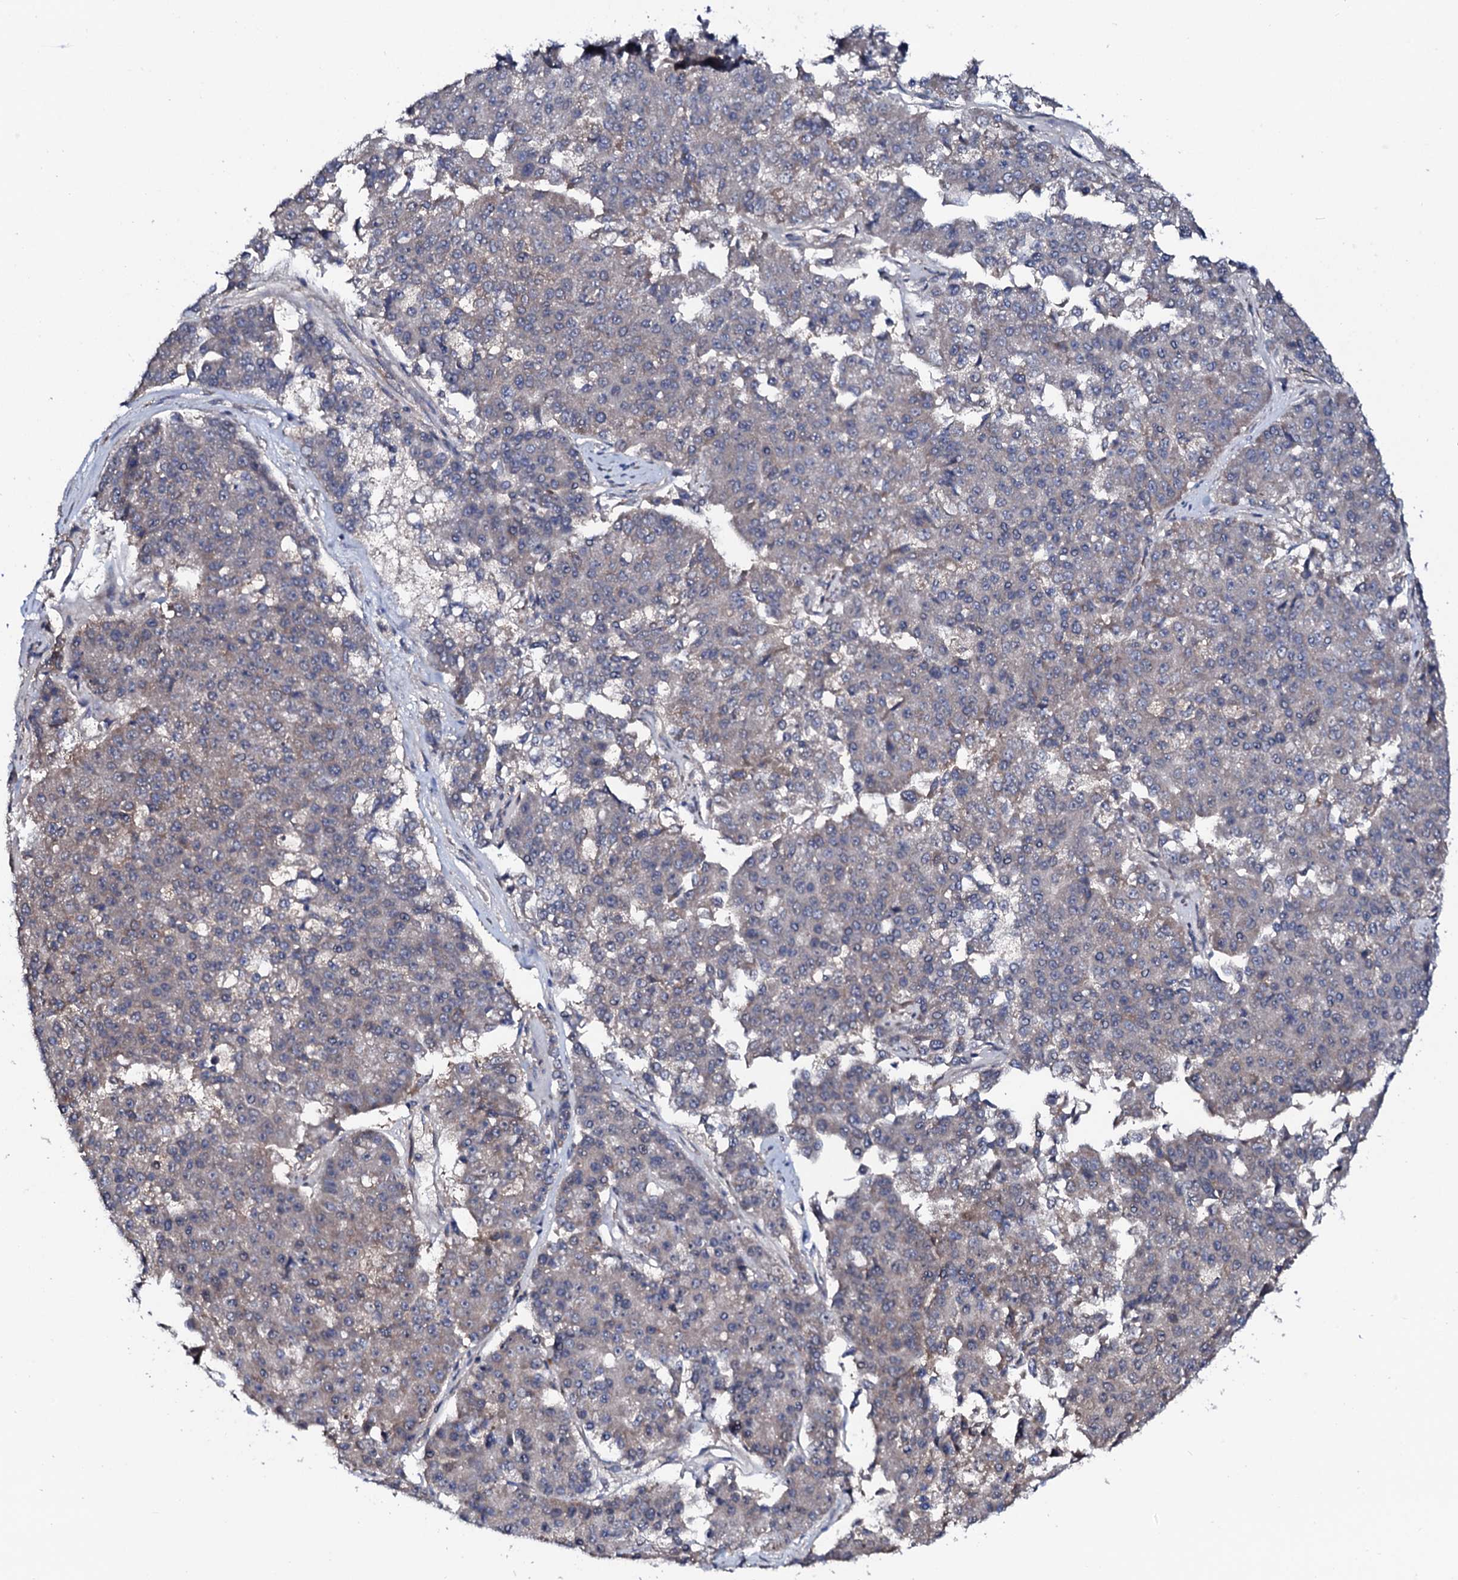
{"staining": {"intensity": "weak", "quantity": "<25%", "location": "cytoplasmic/membranous"}, "tissue": "pancreatic cancer", "cell_type": "Tumor cells", "image_type": "cancer", "snomed": [{"axis": "morphology", "description": "Adenocarcinoma, NOS"}, {"axis": "topography", "description": "Pancreas"}], "caption": "This is an IHC image of human adenocarcinoma (pancreatic). There is no positivity in tumor cells.", "gene": "PPP1R3D", "patient": {"sex": "male", "age": 50}}